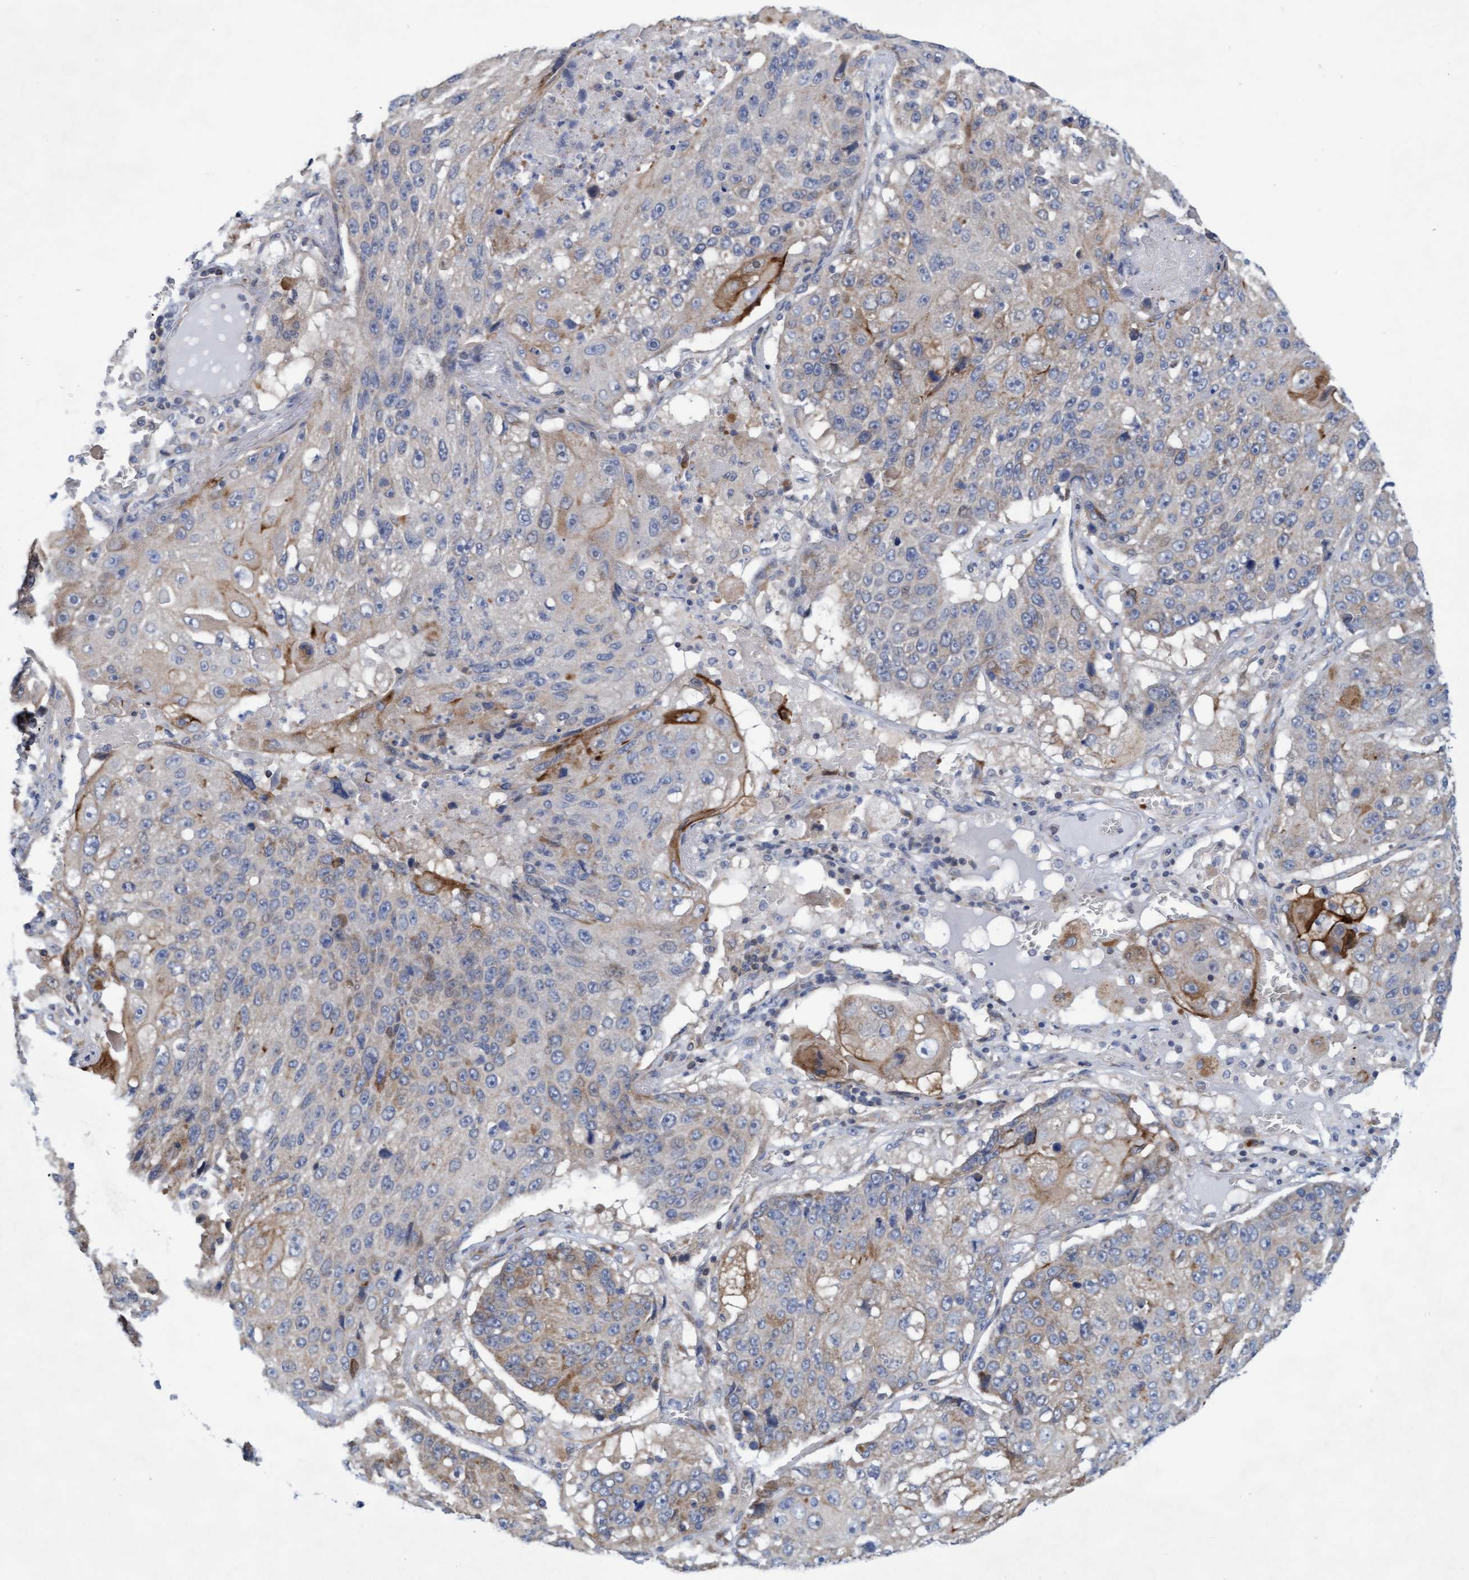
{"staining": {"intensity": "weak", "quantity": "<25%", "location": "cytoplasmic/membranous"}, "tissue": "lung cancer", "cell_type": "Tumor cells", "image_type": "cancer", "snomed": [{"axis": "morphology", "description": "Squamous cell carcinoma, NOS"}, {"axis": "topography", "description": "Lung"}], "caption": "Immunohistochemical staining of human lung cancer (squamous cell carcinoma) reveals no significant staining in tumor cells. The staining is performed using DAB brown chromogen with nuclei counter-stained in using hematoxylin.", "gene": "SLC28A3", "patient": {"sex": "male", "age": 61}}